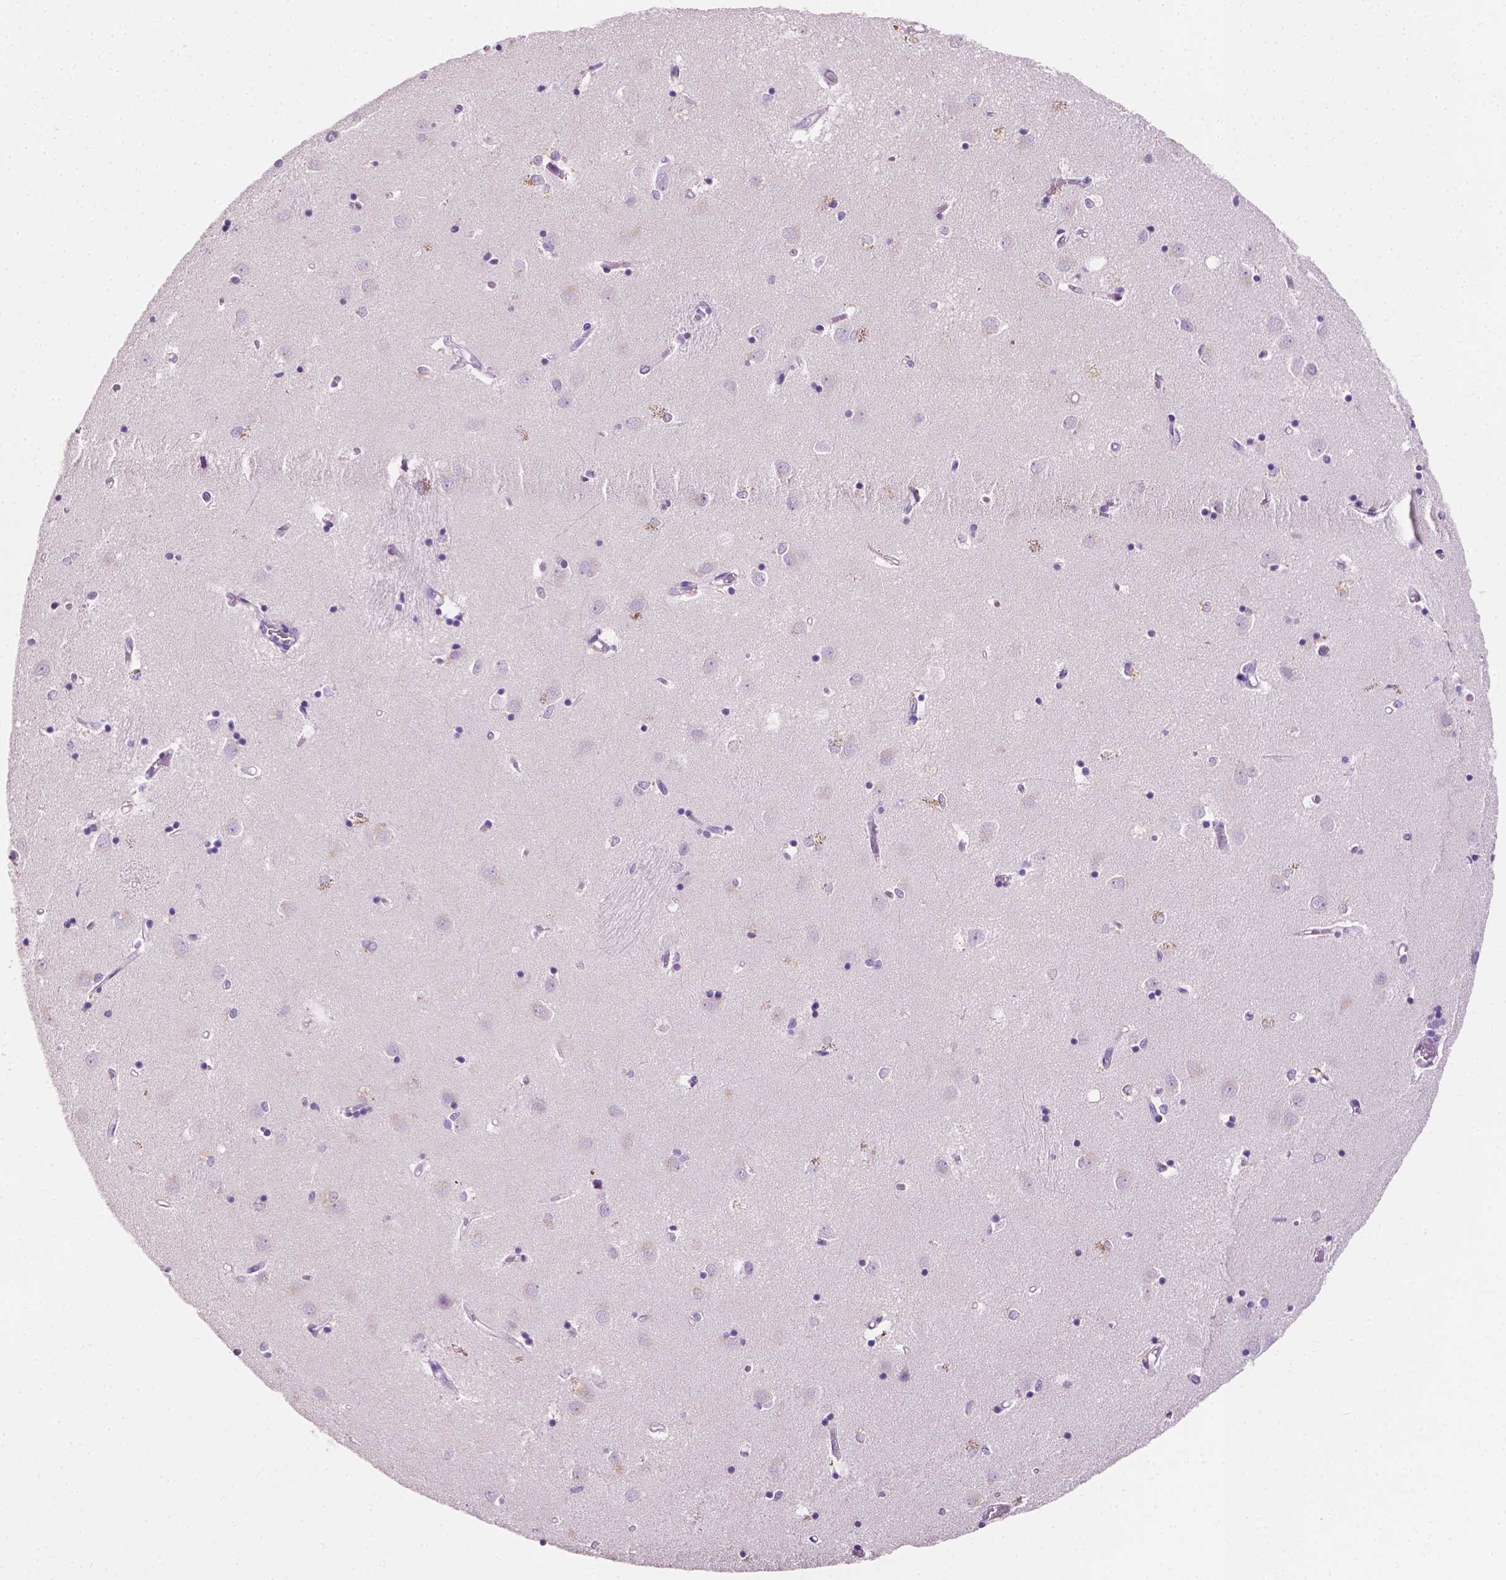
{"staining": {"intensity": "negative", "quantity": "none", "location": "none"}, "tissue": "caudate", "cell_type": "Glial cells", "image_type": "normal", "snomed": [{"axis": "morphology", "description": "Normal tissue, NOS"}, {"axis": "topography", "description": "Lateral ventricle wall"}], "caption": "IHC of benign human caudate demonstrates no expression in glial cells.", "gene": "SIAH2", "patient": {"sex": "male", "age": 54}}